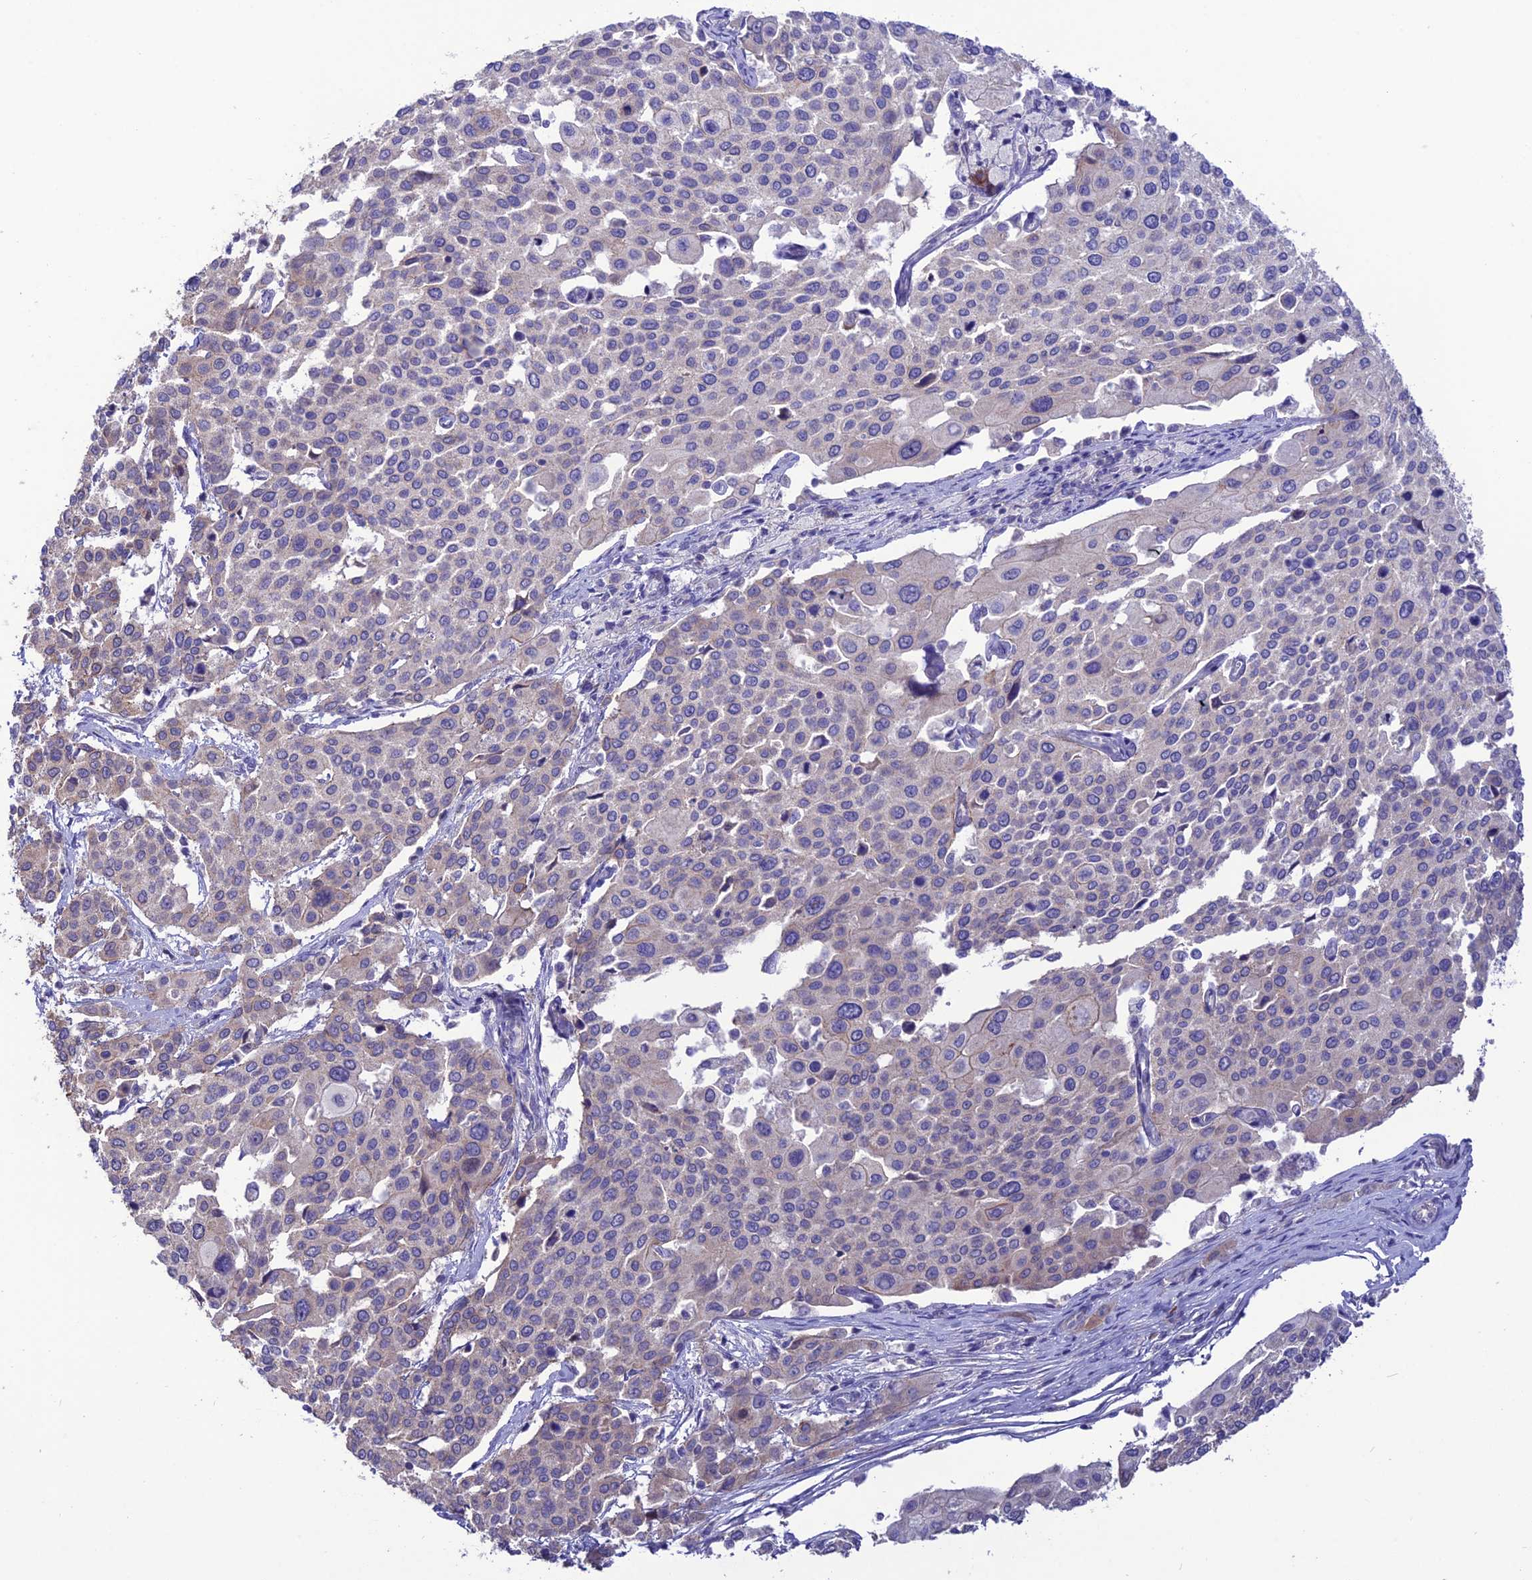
{"staining": {"intensity": "weak", "quantity": "25%-75%", "location": "cytoplasmic/membranous"}, "tissue": "cervical cancer", "cell_type": "Tumor cells", "image_type": "cancer", "snomed": [{"axis": "morphology", "description": "Squamous cell carcinoma, NOS"}, {"axis": "topography", "description": "Cervix"}], "caption": "Squamous cell carcinoma (cervical) was stained to show a protein in brown. There is low levels of weak cytoplasmic/membranous positivity in about 25%-75% of tumor cells.", "gene": "HOGA1", "patient": {"sex": "female", "age": 44}}